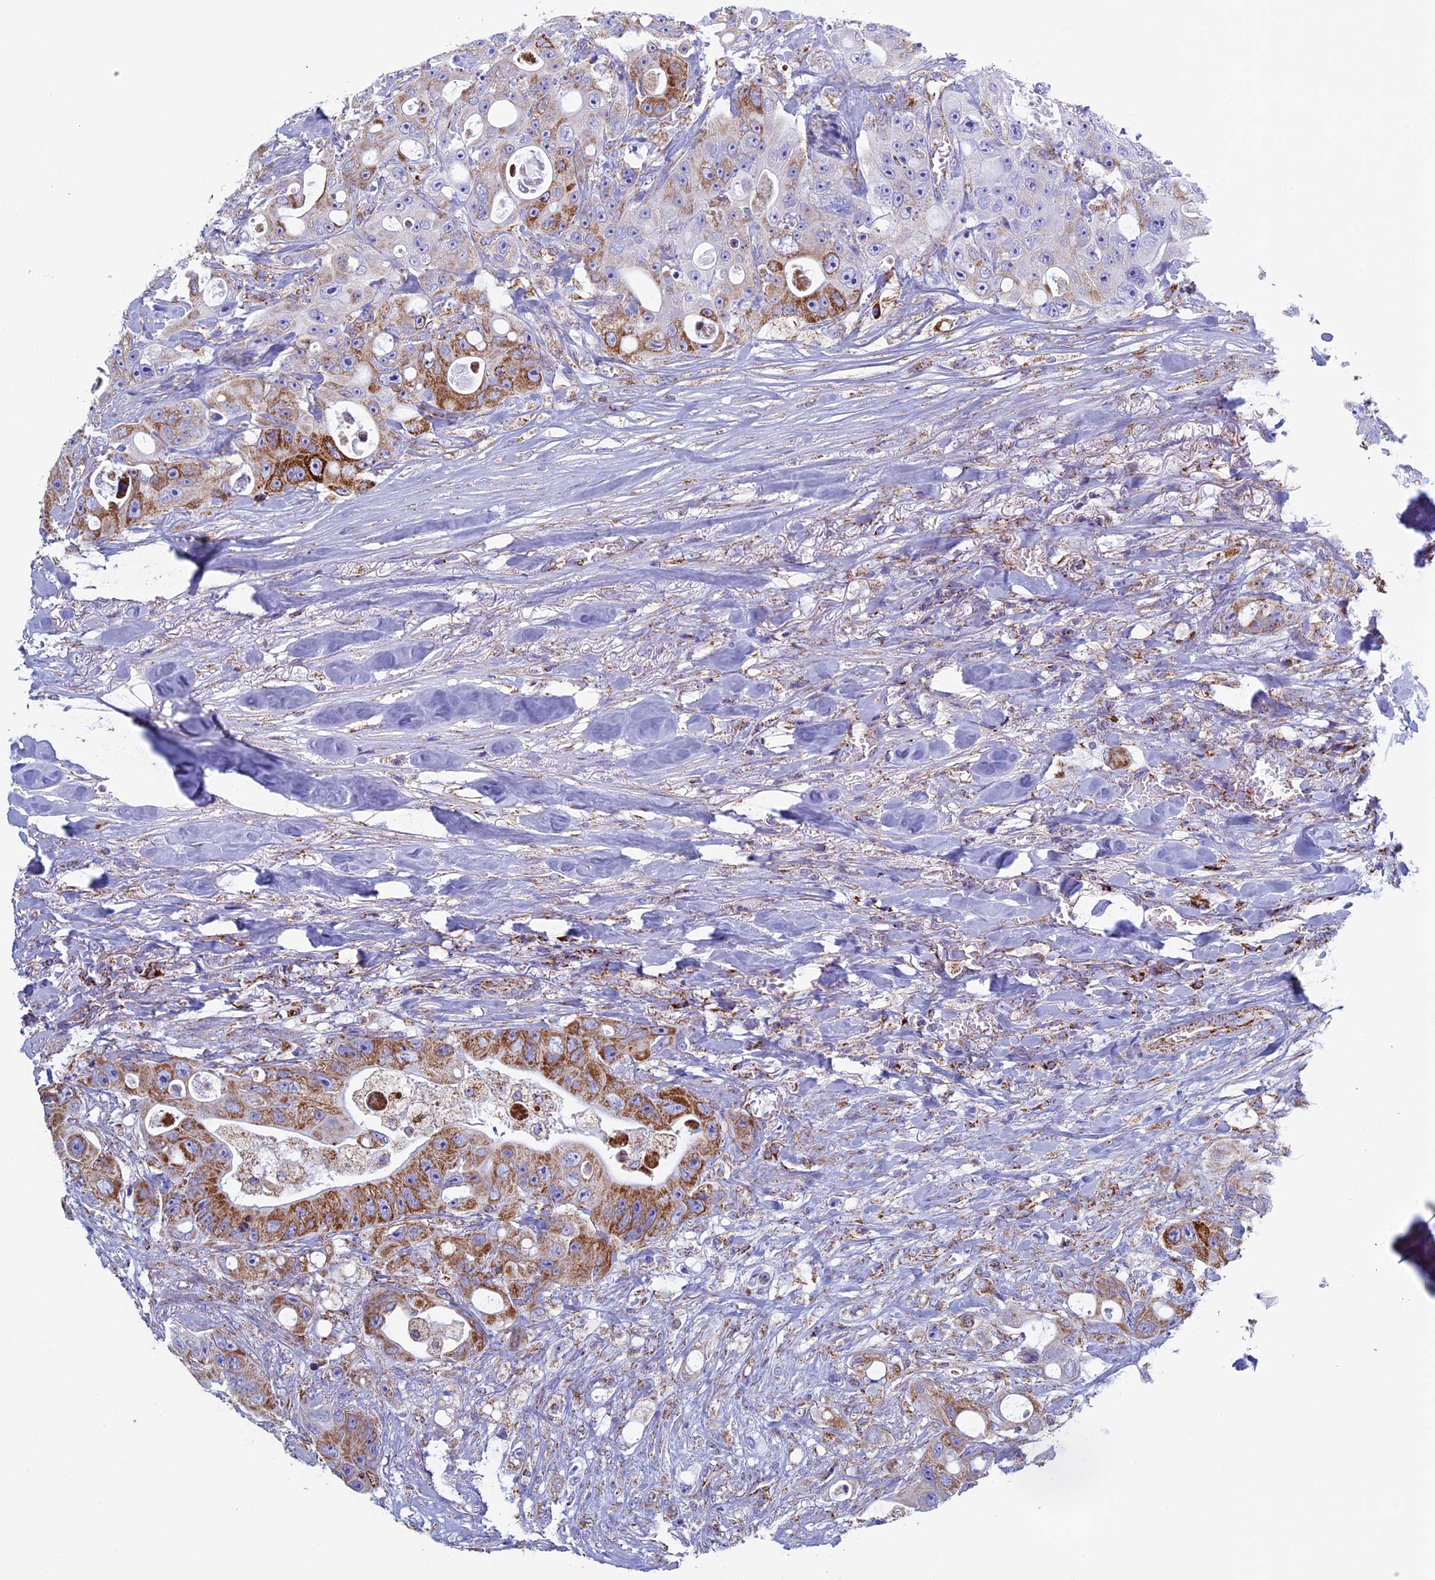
{"staining": {"intensity": "moderate", "quantity": ">75%", "location": "cytoplasmic/membranous"}, "tissue": "colorectal cancer", "cell_type": "Tumor cells", "image_type": "cancer", "snomed": [{"axis": "morphology", "description": "Adenocarcinoma, NOS"}, {"axis": "topography", "description": "Colon"}], "caption": "Colorectal adenocarcinoma tissue displays moderate cytoplasmic/membranous staining in about >75% of tumor cells, visualized by immunohistochemistry.", "gene": "UQCRFS1", "patient": {"sex": "female", "age": 46}}